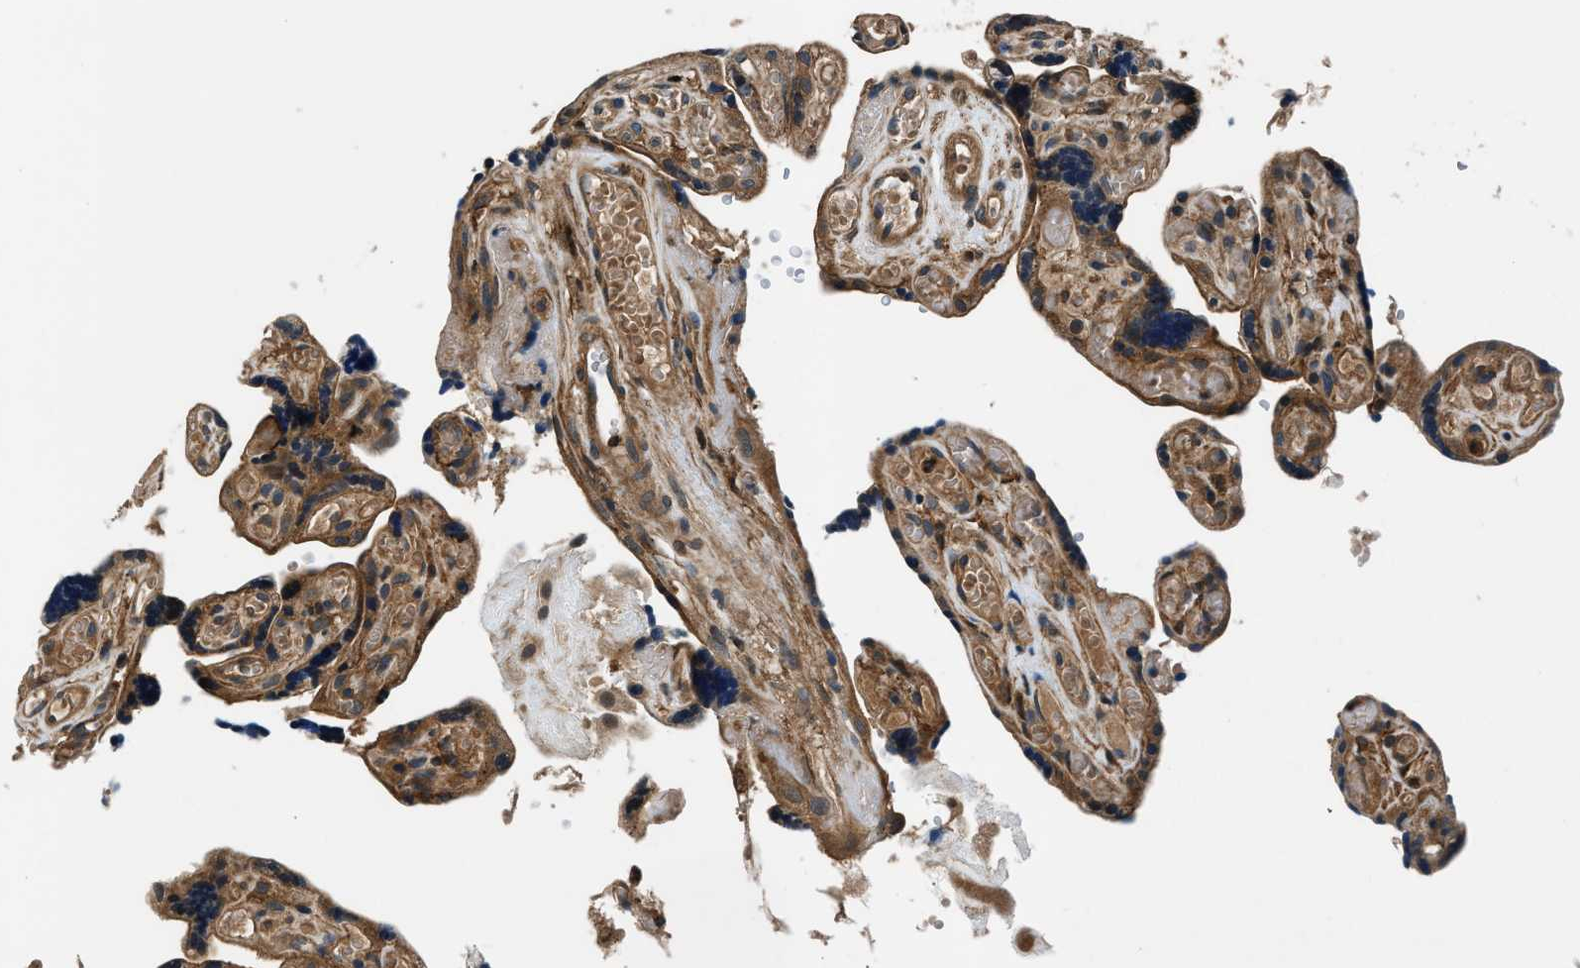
{"staining": {"intensity": "moderate", "quantity": ">75%", "location": "cytoplasmic/membranous"}, "tissue": "placenta", "cell_type": "Decidual cells", "image_type": "normal", "snomed": [{"axis": "morphology", "description": "Normal tissue, NOS"}, {"axis": "topography", "description": "Placenta"}], "caption": "Immunohistochemical staining of normal placenta demonstrates moderate cytoplasmic/membranous protein positivity in approximately >75% of decidual cells. (Brightfield microscopy of DAB IHC at high magnification).", "gene": "ARHGEF11", "patient": {"sex": "female", "age": 30}}